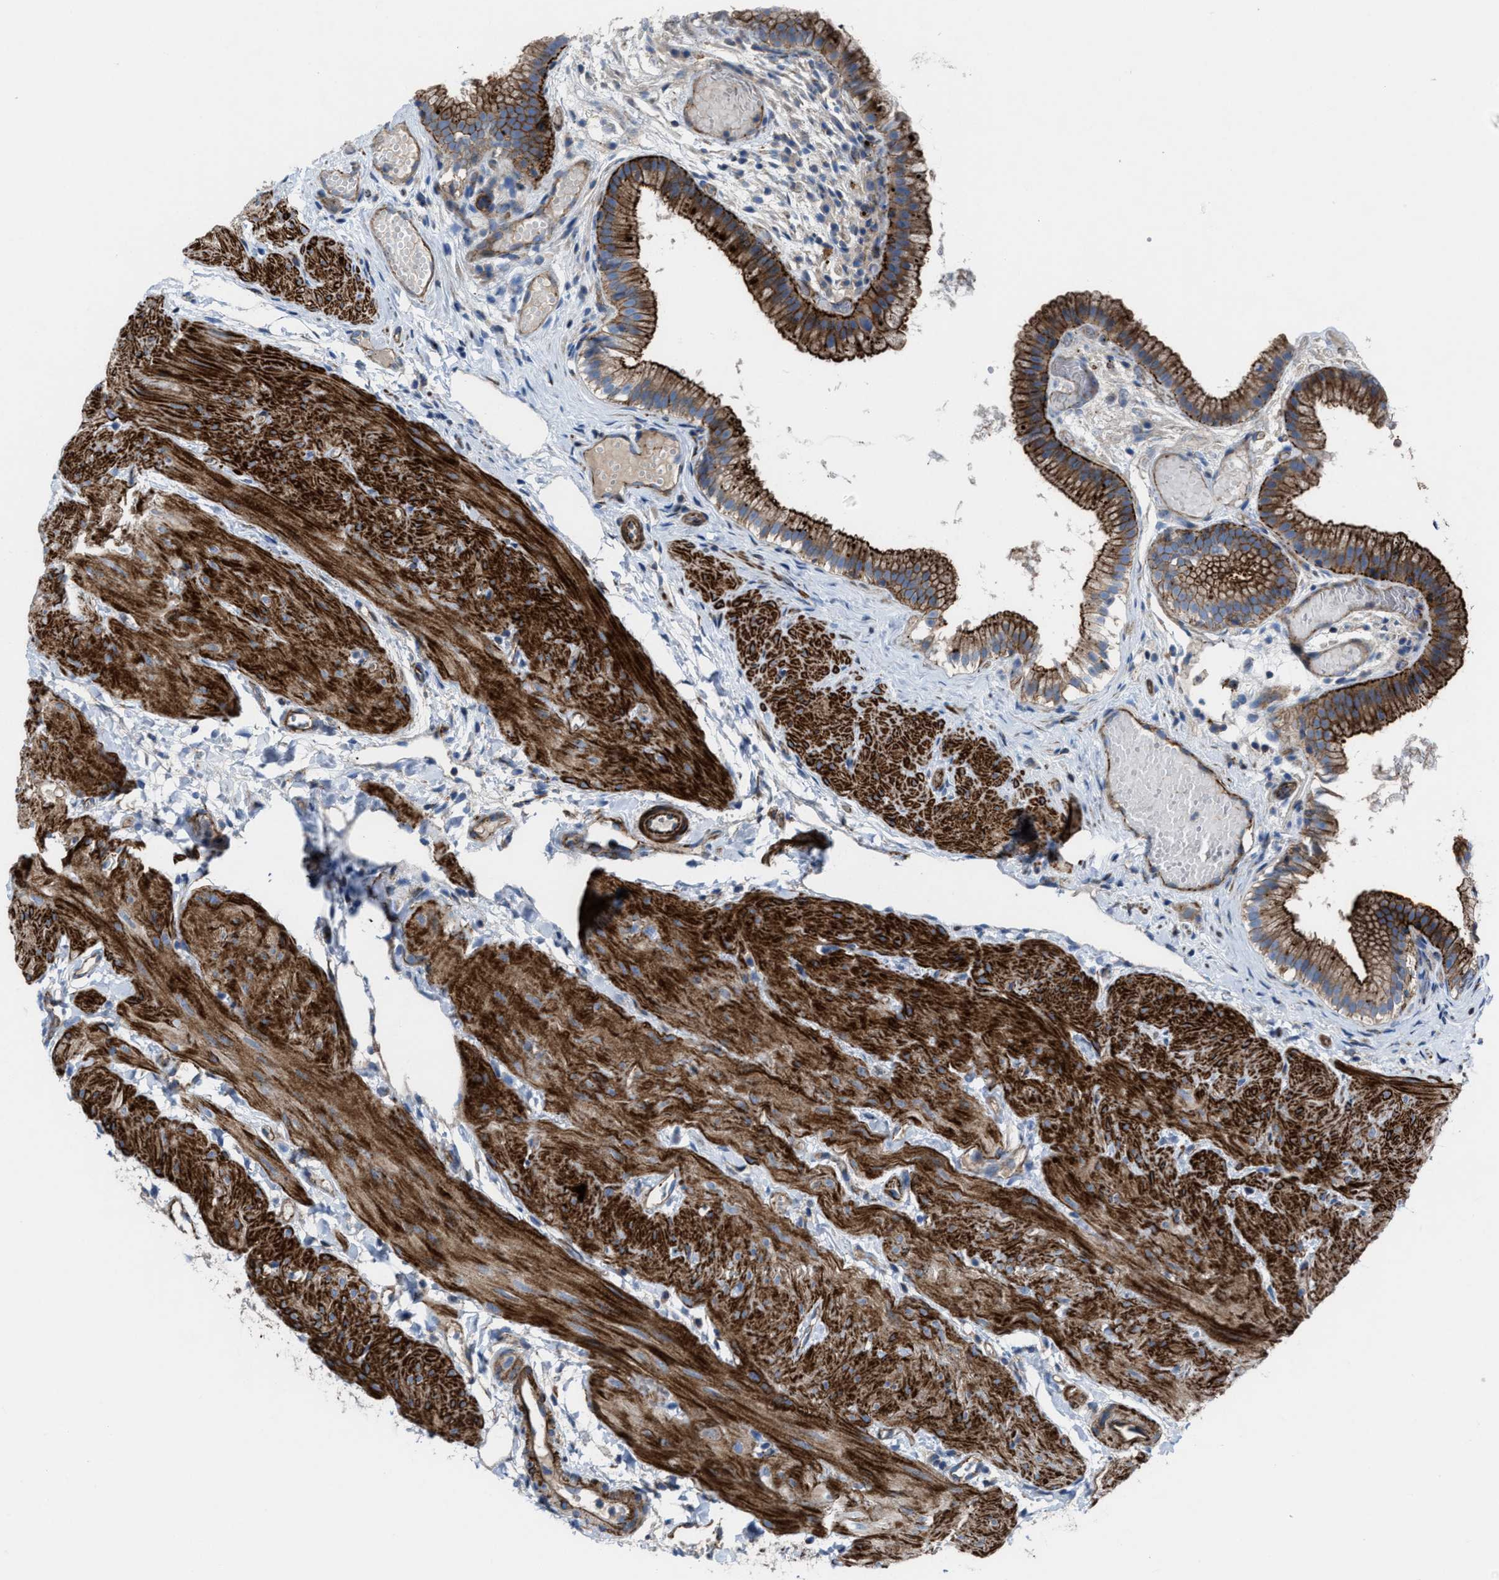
{"staining": {"intensity": "strong", "quantity": ">75%", "location": "cytoplasmic/membranous"}, "tissue": "gallbladder", "cell_type": "Glandular cells", "image_type": "normal", "snomed": [{"axis": "morphology", "description": "Normal tissue, NOS"}, {"axis": "topography", "description": "Gallbladder"}], "caption": "A photomicrograph showing strong cytoplasmic/membranous expression in about >75% of glandular cells in normal gallbladder, as visualized by brown immunohistochemical staining.", "gene": "AGPAT2", "patient": {"sex": "female", "age": 26}}